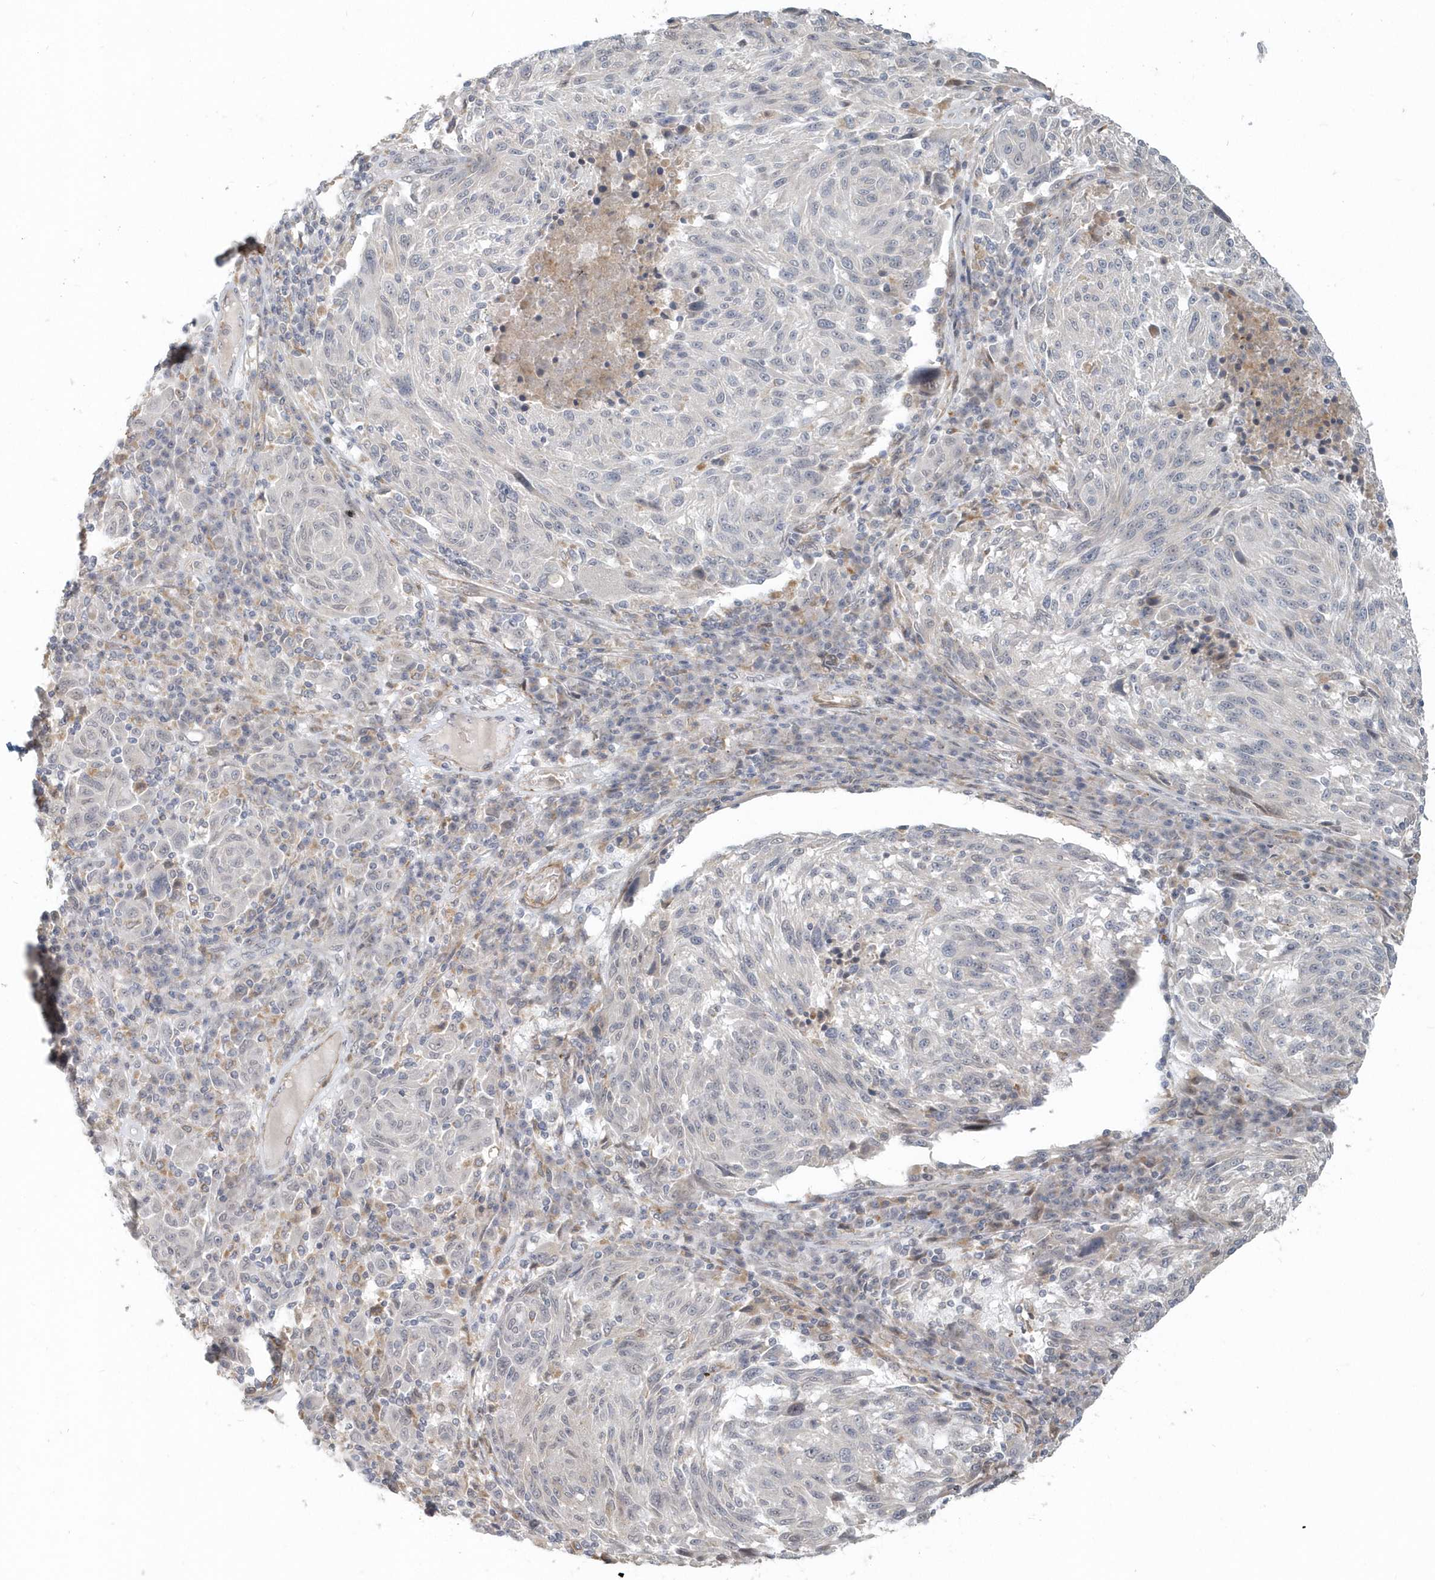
{"staining": {"intensity": "negative", "quantity": "none", "location": "none"}, "tissue": "melanoma", "cell_type": "Tumor cells", "image_type": "cancer", "snomed": [{"axis": "morphology", "description": "Malignant melanoma, NOS"}, {"axis": "topography", "description": "Skin"}], "caption": "Tumor cells are negative for brown protein staining in malignant melanoma.", "gene": "NAPB", "patient": {"sex": "male", "age": 53}}